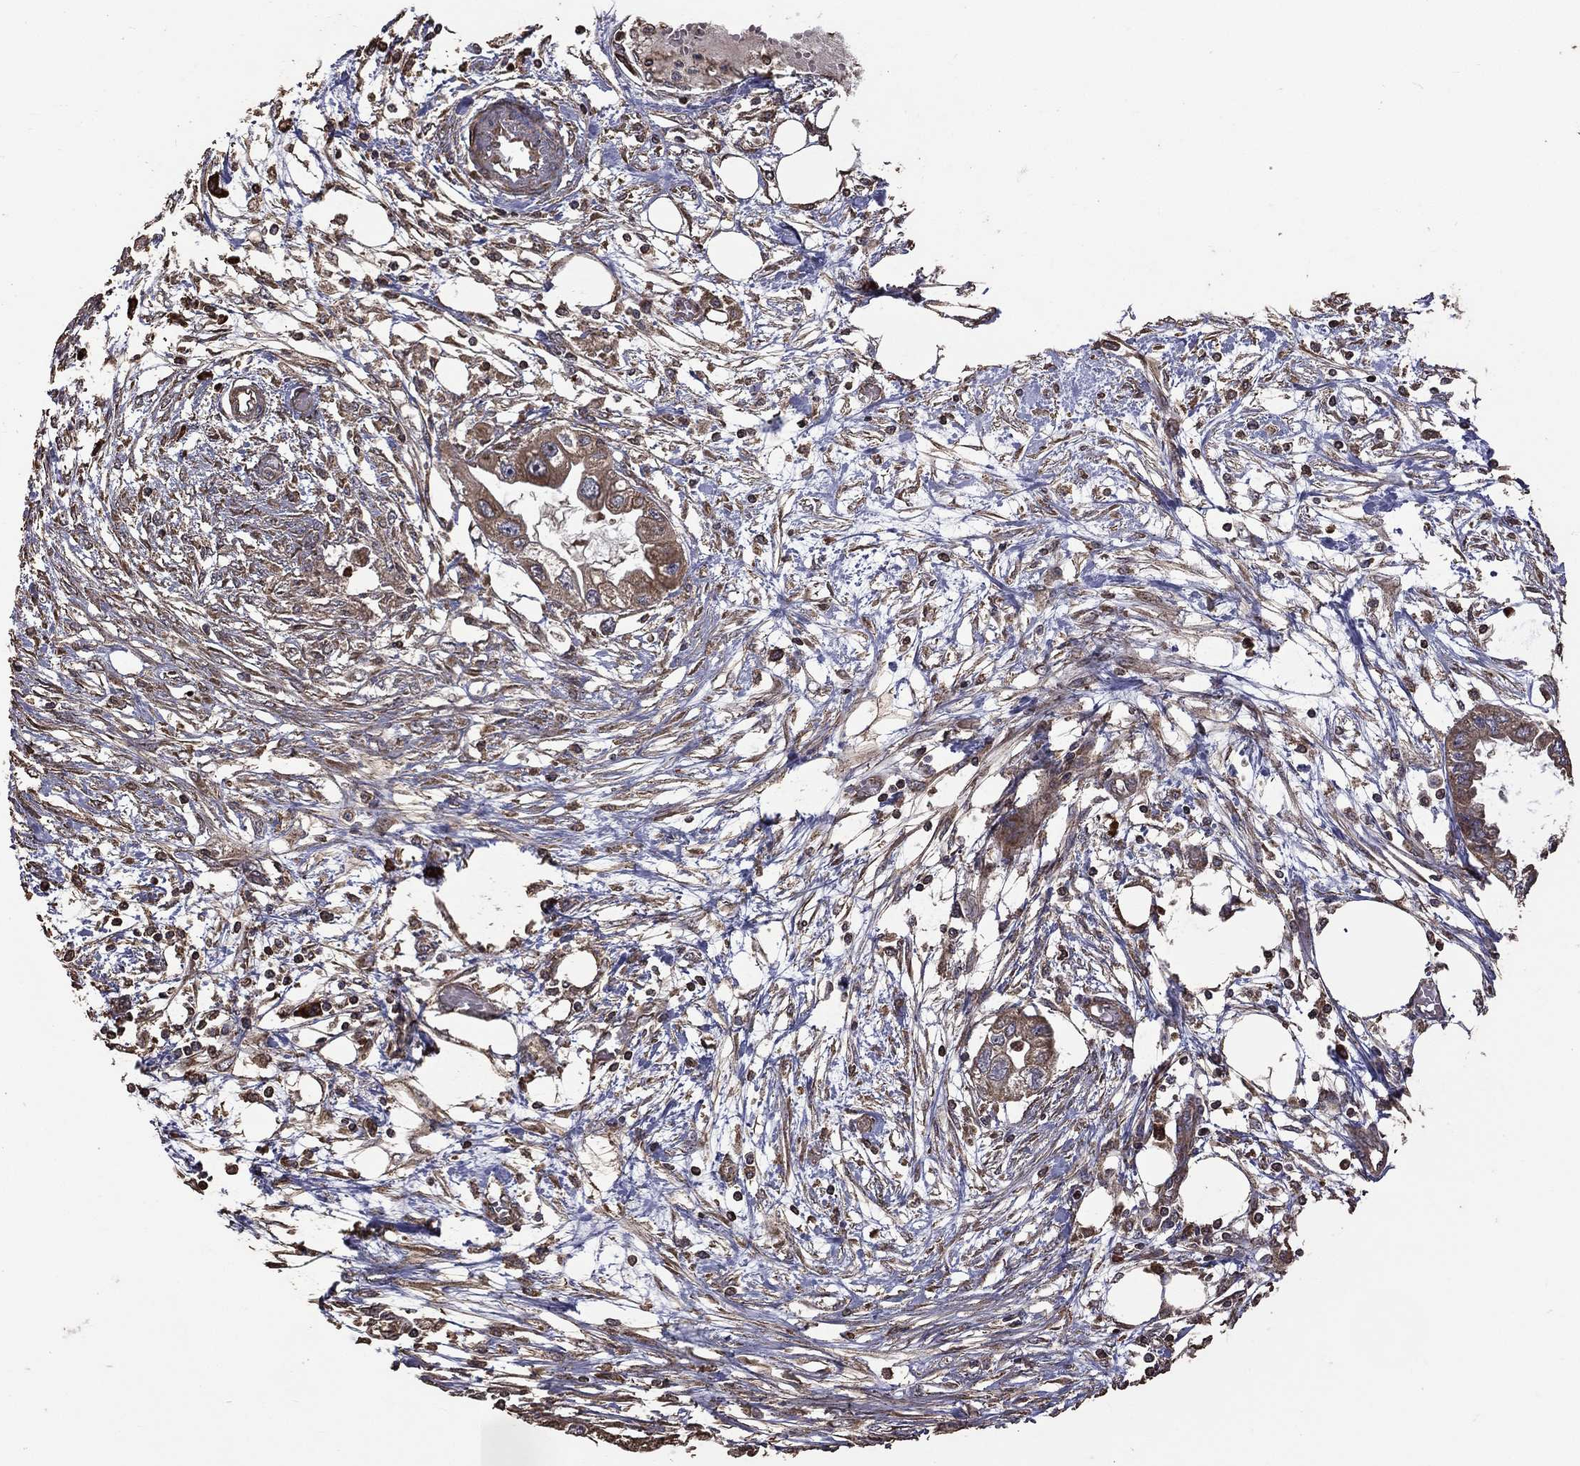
{"staining": {"intensity": "moderate", "quantity": ">75%", "location": "cytoplasmic/membranous"}, "tissue": "endometrial cancer", "cell_type": "Tumor cells", "image_type": "cancer", "snomed": [{"axis": "morphology", "description": "Adenocarcinoma, NOS"}, {"axis": "morphology", "description": "Adenocarcinoma, metastatic, NOS"}, {"axis": "topography", "description": "Adipose tissue"}, {"axis": "topography", "description": "Endometrium"}], "caption": "Immunohistochemical staining of endometrial cancer exhibits medium levels of moderate cytoplasmic/membranous expression in approximately >75% of tumor cells. Using DAB (brown) and hematoxylin (blue) stains, captured at high magnification using brightfield microscopy.", "gene": "METTL27", "patient": {"sex": "female", "age": 67}}